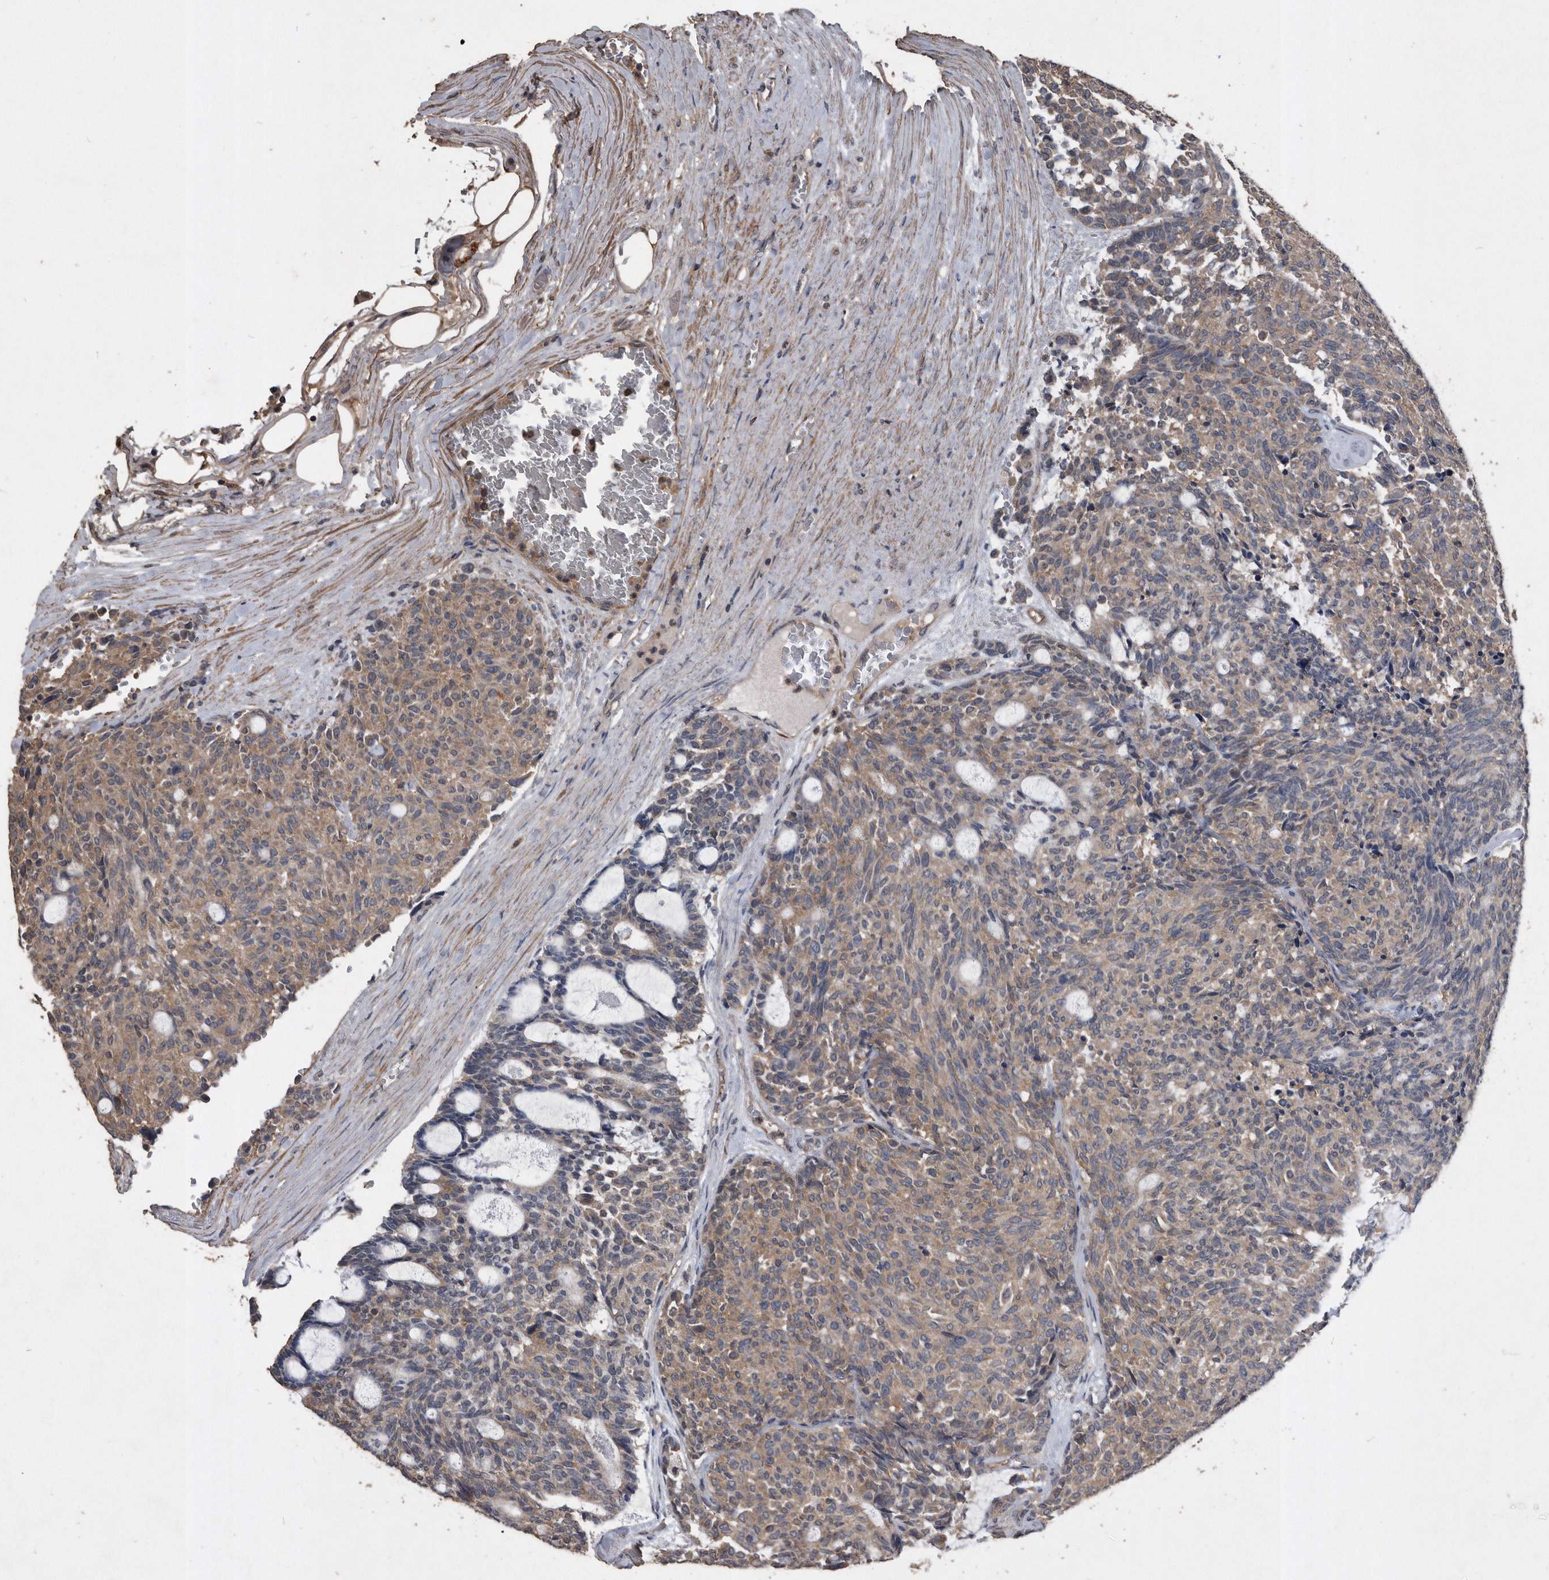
{"staining": {"intensity": "weak", "quantity": "25%-75%", "location": "cytoplasmic/membranous"}, "tissue": "carcinoid", "cell_type": "Tumor cells", "image_type": "cancer", "snomed": [{"axis": "morphology", "description": "Carcinoid, malignant, NOS"}, {"axis": "topography", "description": "Pancreas"}], "caption": "Approximately 25%-75% of tumor cells in carcinoid show weak cytoplasmic/membranous protein positivity as visualized by brown immunohistochemical staining.", "gene": "NRBP1", "patient": {"sex": "female", "age": 54}}